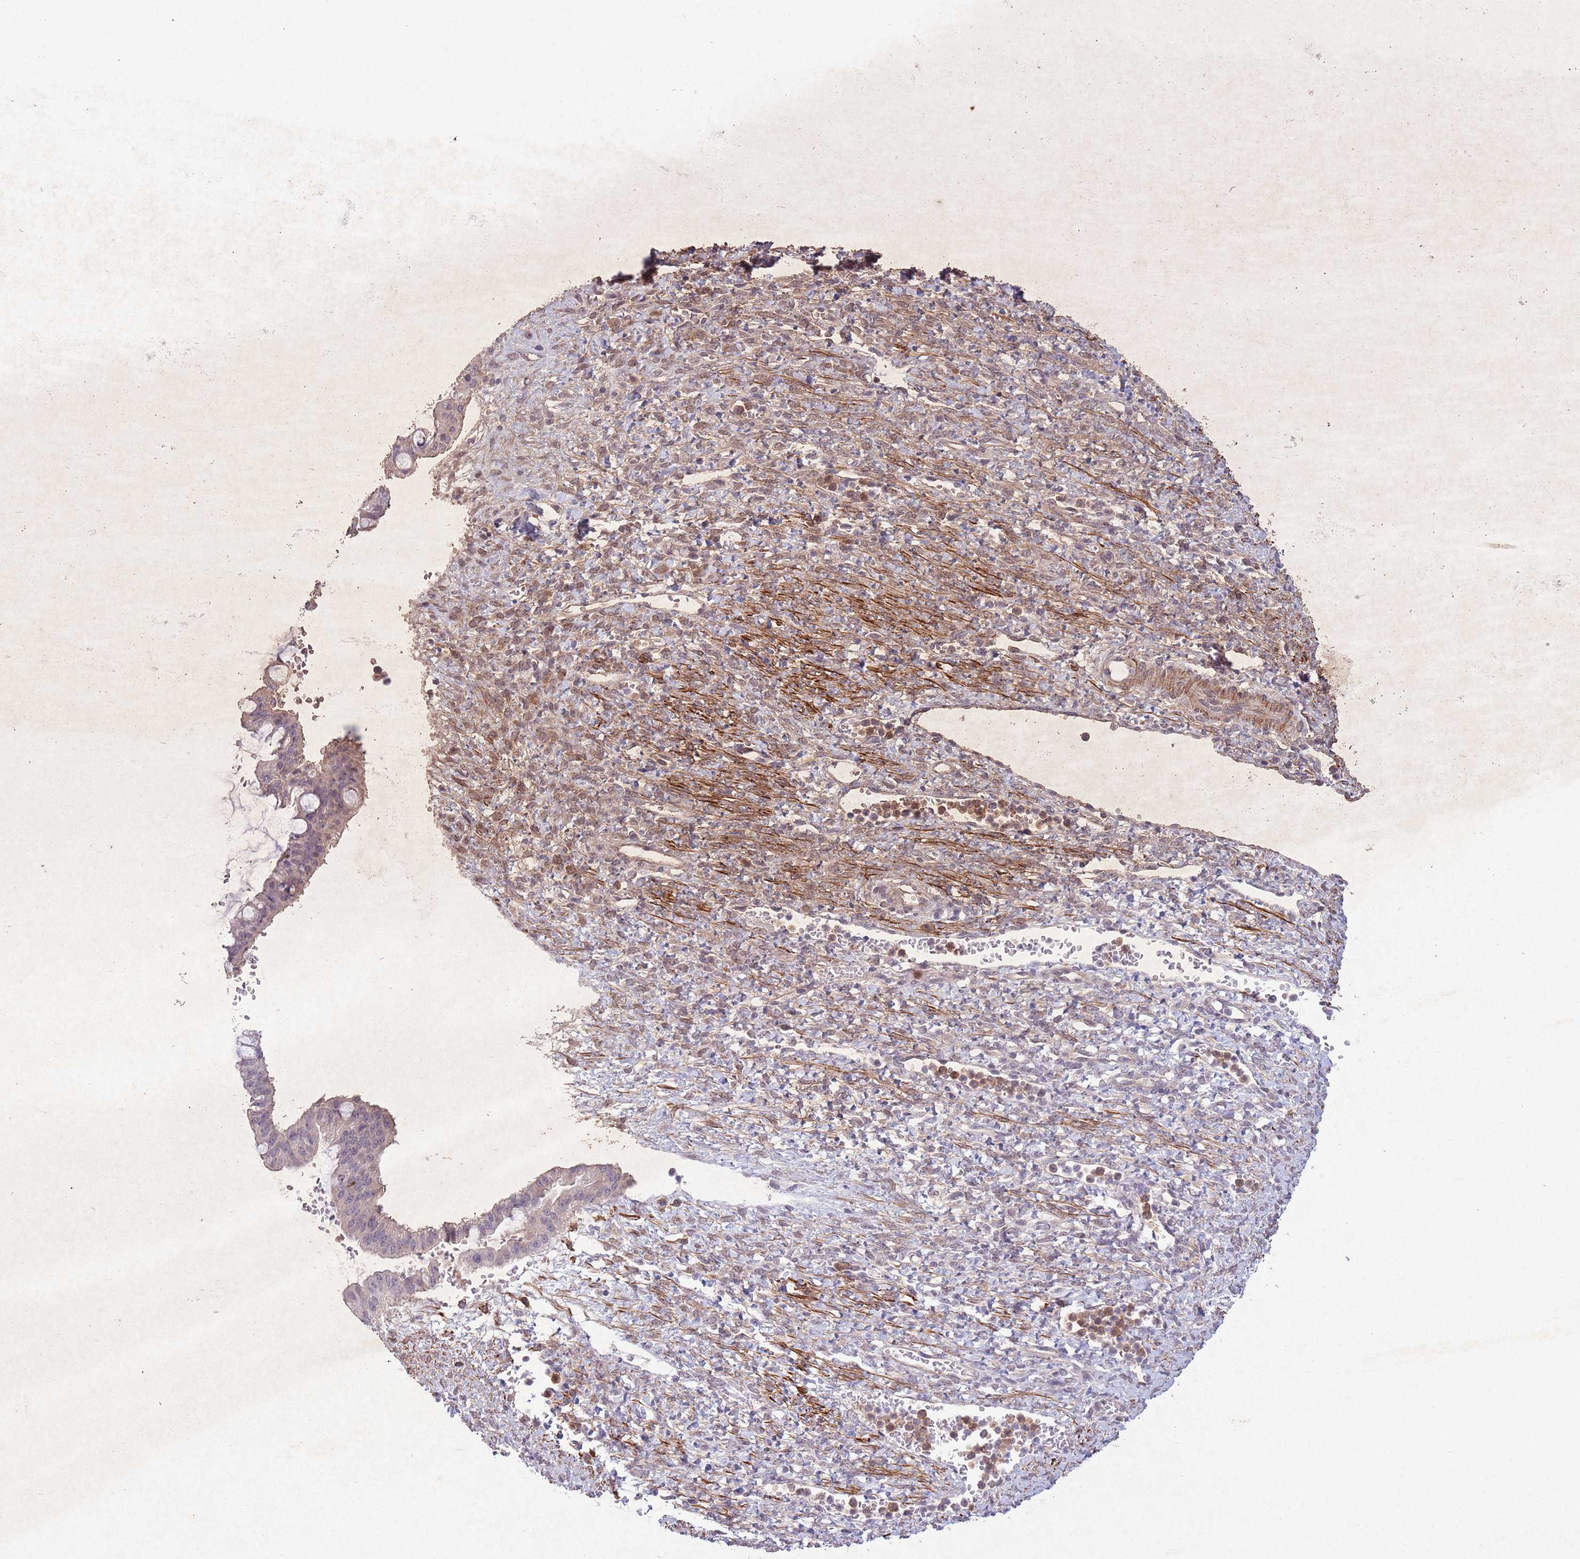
{"staining": {"intensity": "weak", "quantity": "25%-75%", "location": "nuclear"}, "tissue": "ovarian cancer", "cell_type": "Tumor cells", "image_type": "cancer", "snomed": [{"axis": "morphology", "description": "Cystadenocarcinoma, mucinous, NOS"}, {"axis": "topography", "description": "Ovary"}], "caption": "Ovarian mucinous cystadenocarcinoma was stained to show a protein in brown. There is low levels of weak nuclear staining in approximately 25%-75% of tumor cells.", "gene": "CCNI", "patient": {"sex": "female", "age": 73}}